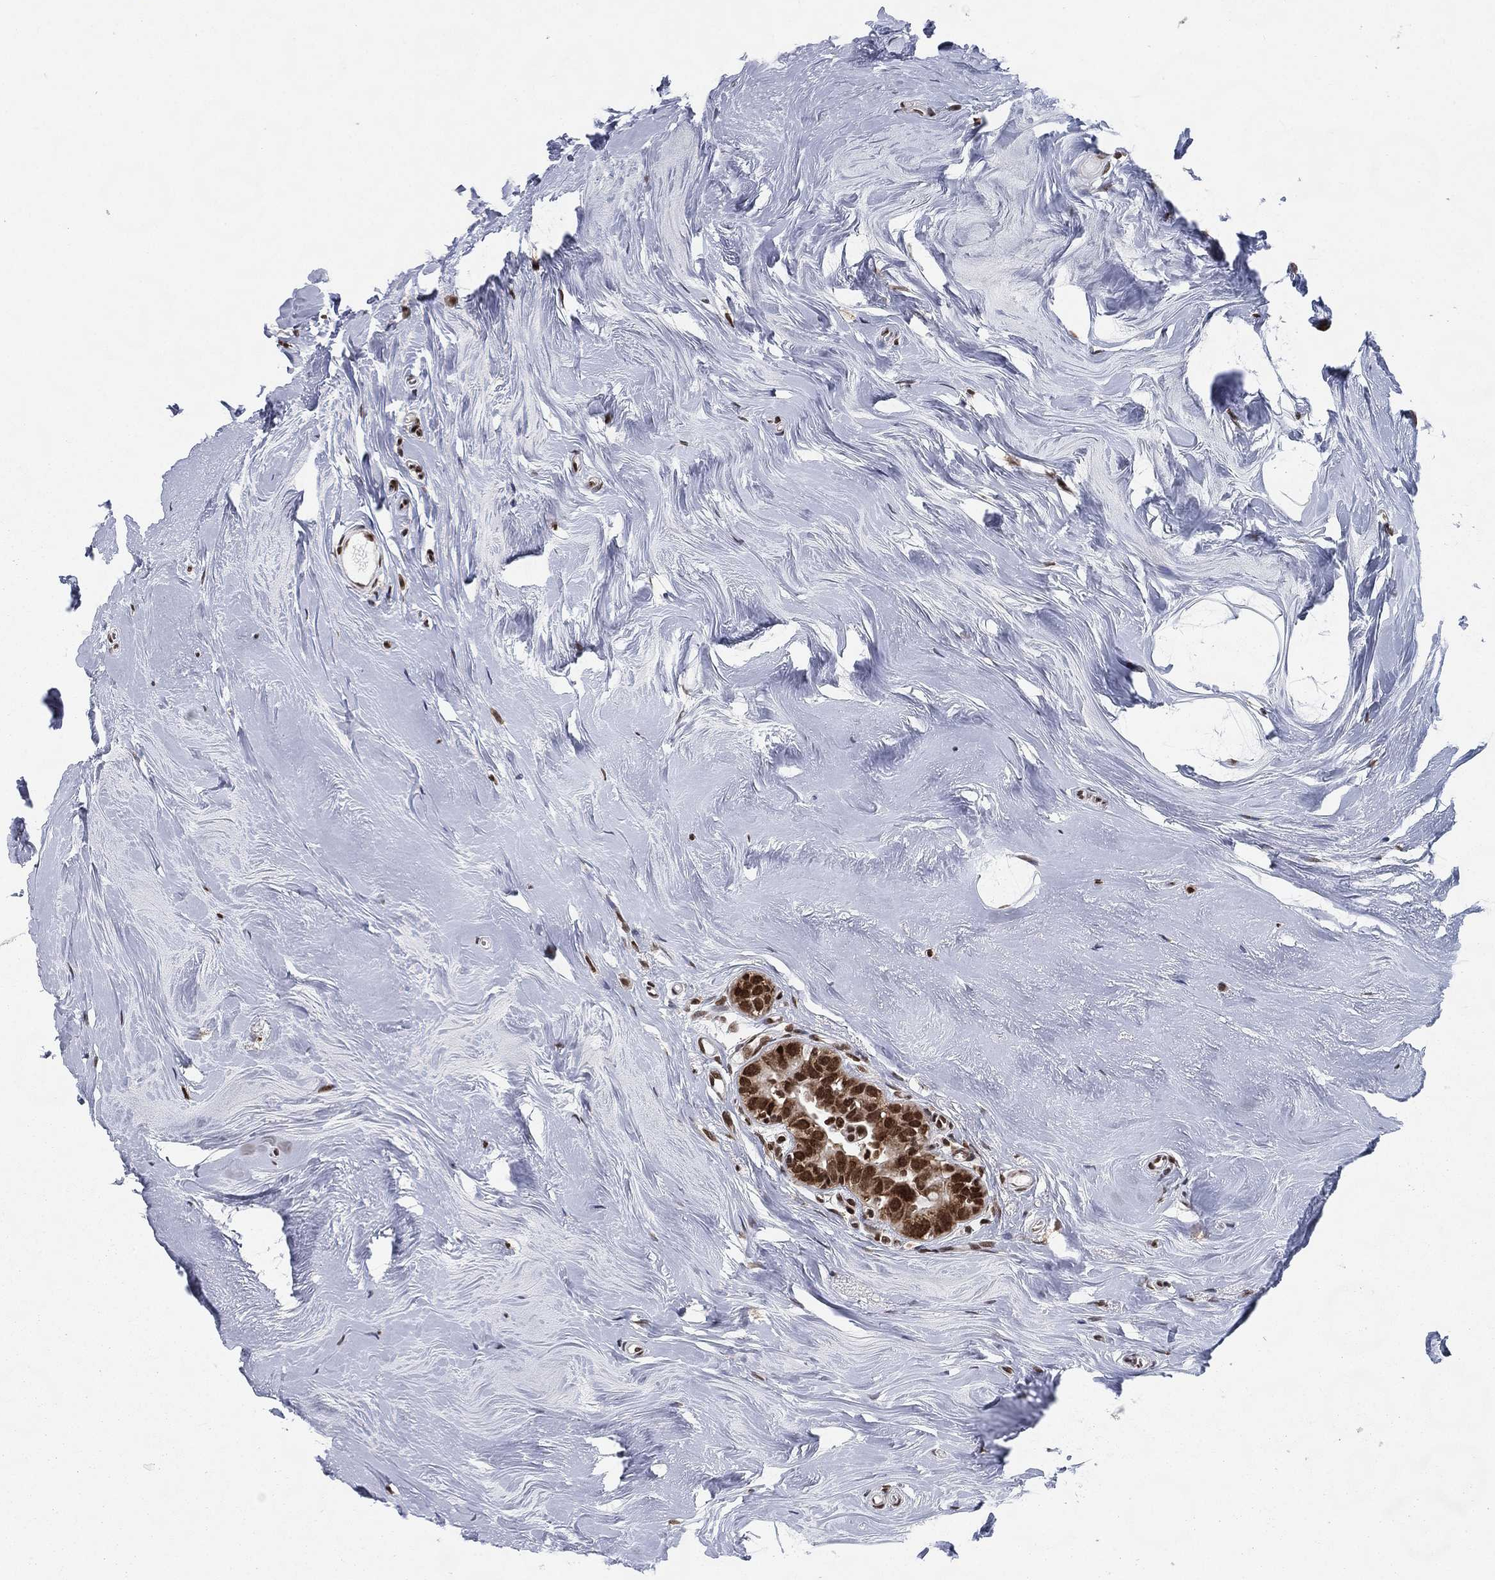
{"staining": {"intensity": "strong", "quantity": ">75%", "location": "nuclear"}, "tissue": "breast cancer", "cell_type": "Tumor cells", "image_type": "cancer", "snomed": [{"axis": "morphology", "description": "Duct carcinoma"}, {"axis": "topography", "description": "Breast"}], "caption": "Immunohistochemistry (IHC) image of human breast cancer stained for a protein (brown), which exhibits high levels of strong nuclear positivity in approximately >75% of tumor cells.", "gene": "FUBP3", "patient": {"sex": "female", "age": 55}}